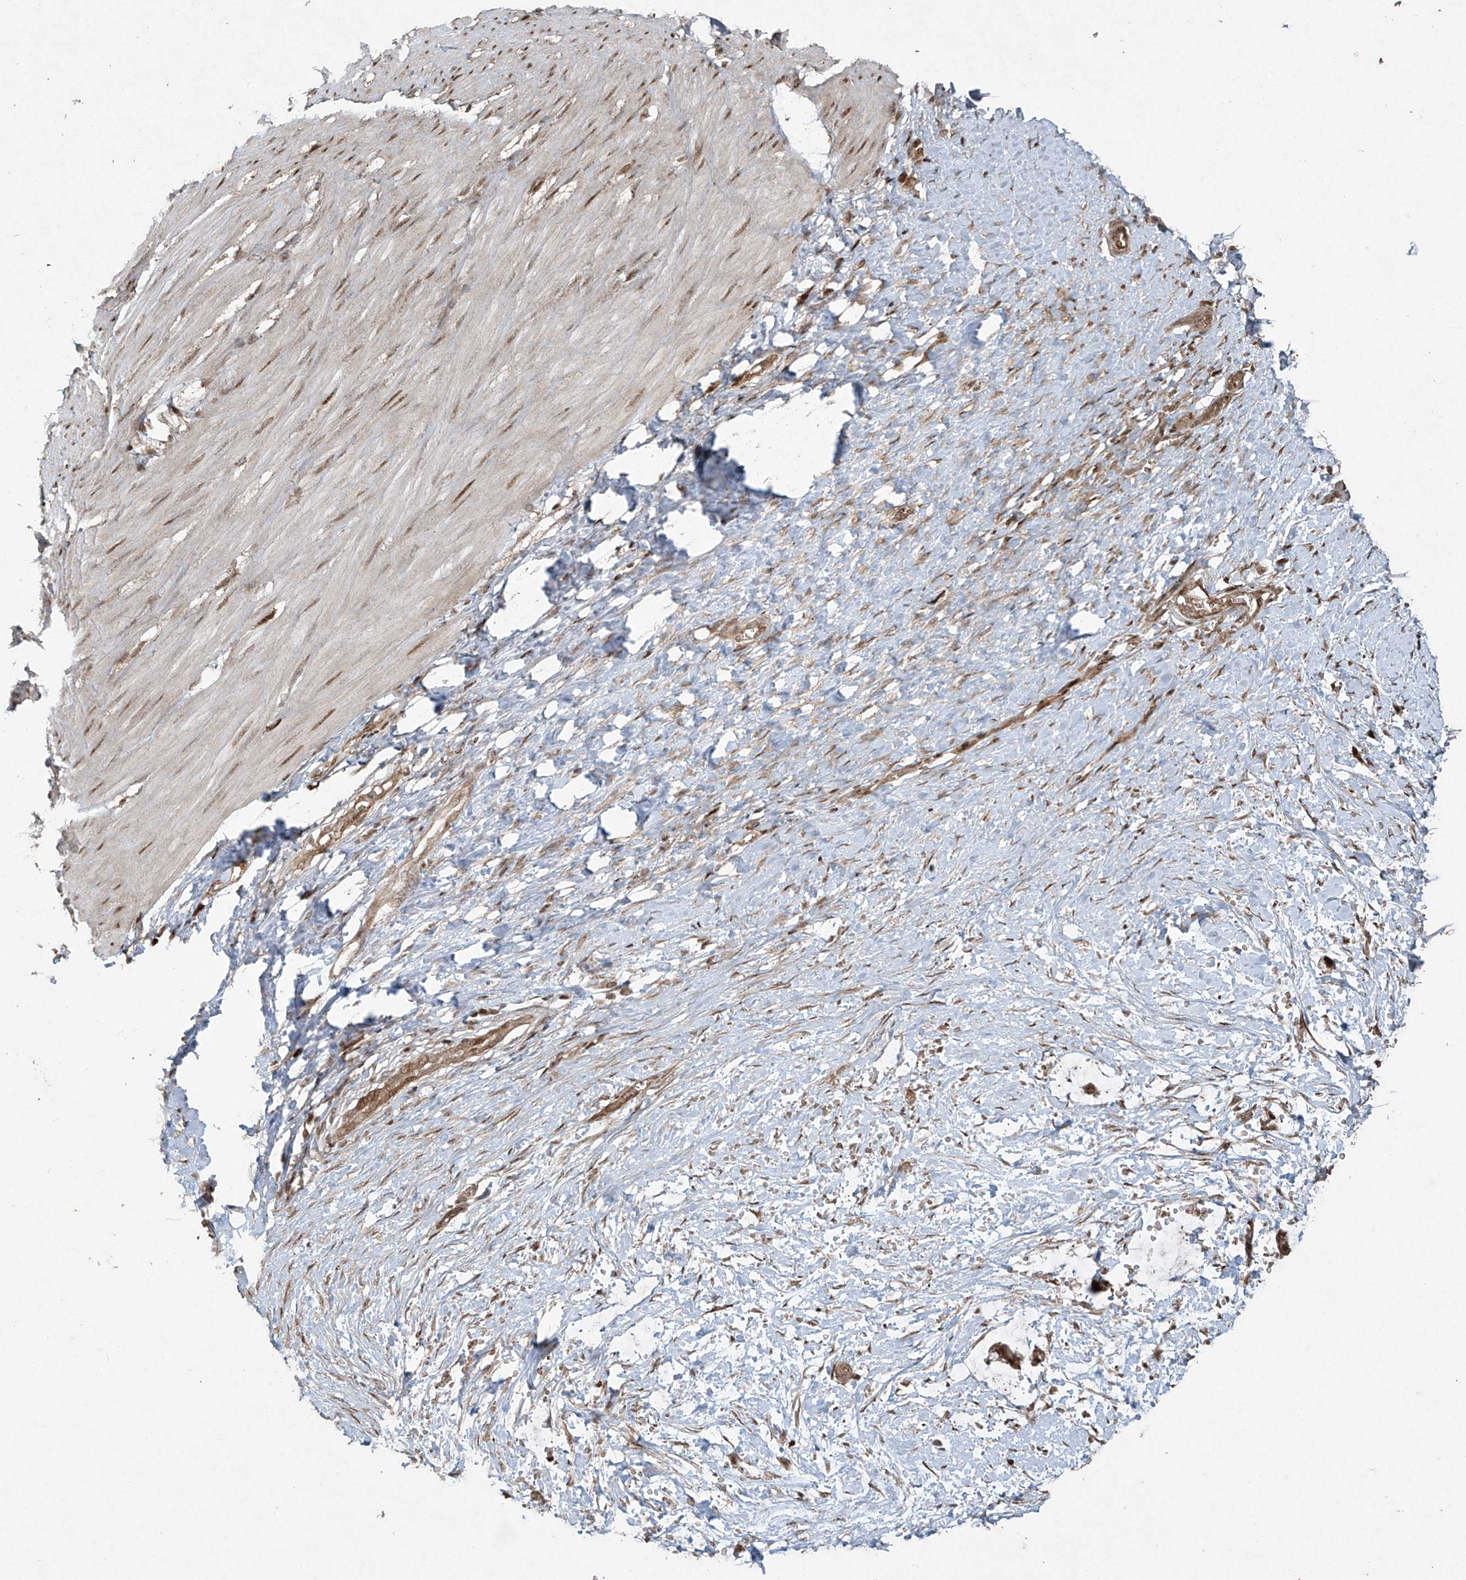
{"staining": {"intensity": "moderate", "quantity": "25%-75%", "location": "nuclear"}, "tissue": "smooth muscle", "cell_type": "Smooth muscle cells", "image_type": "normal", "snomed": [{"axis": "morphology", "description": "Normal tissue, NOS"}, {"axis": "morphology", "description": "Adenocarcinoma, NOS"}, {"axis": "topography", "description": "Colon"}, {"axis": "topography", "description": "Peripheral nerve tissue"}], "caption": "Smooth muscle stained with DAB immunohistochemistry reveals medium levels of moderate nuclear expression in approximately 25%-75% of smooth muscle cells.", "gene": "TTC22", "patient": {"sex": "male", "age": 14}}